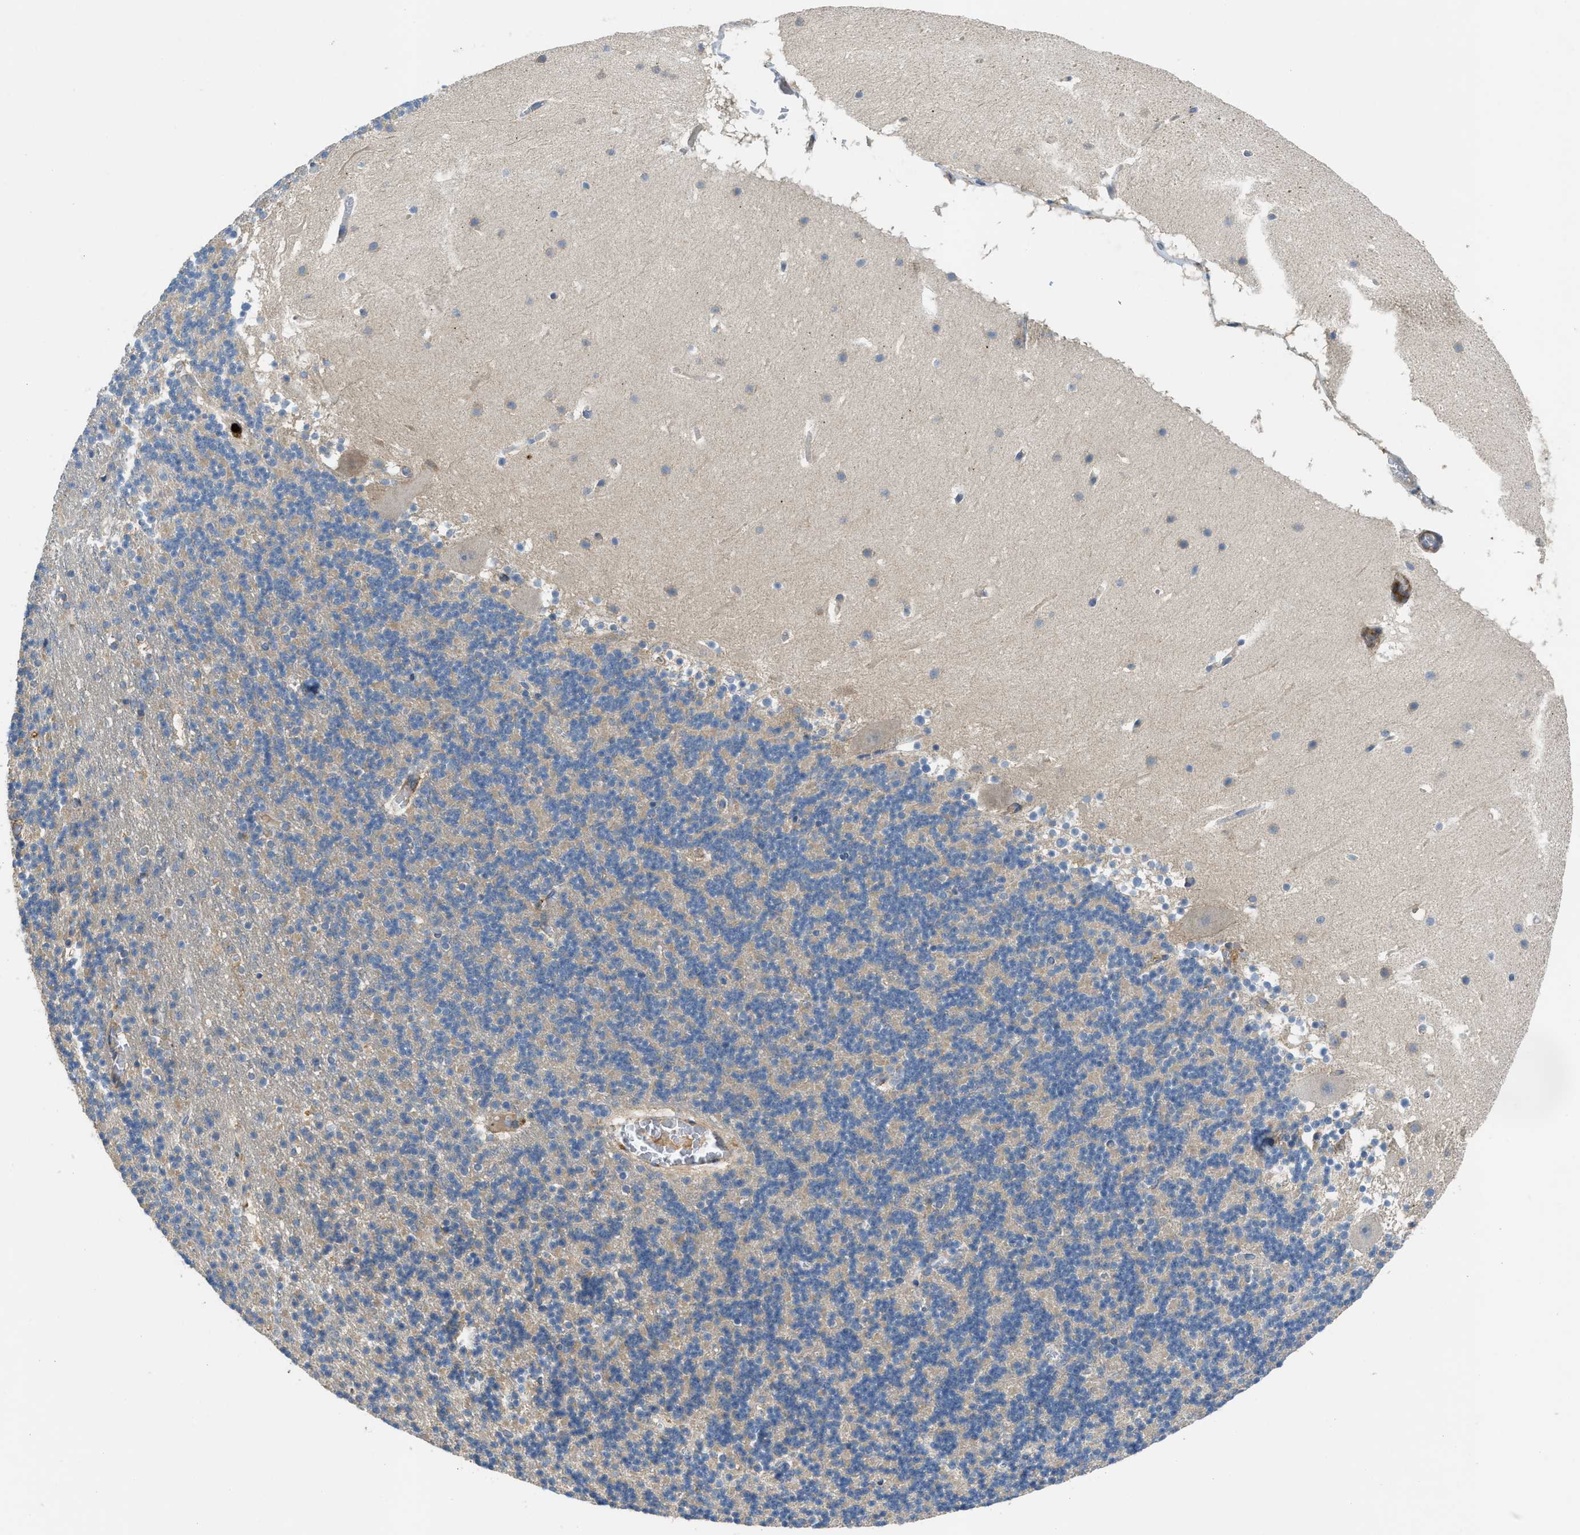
{"staining": {"intensity": "negative", "quantity": "none", "location": "none"}, "tissue": "cerebellum", "cell_type": "Cells in granular layer", "image_type": "normal", "snomed": [{"axis": "morphology", "description": "Normal tissue, NOS"}, {"axis": "topography", "description": "Cerebellum"}], "caption": "Immunohistochemistry histopathology image of normal cerebellum: cerebellum stained with DAB (3,3'-diaminobenzidine) shows no significant protein positivity in cells in granular layer.", "gene": "TMEM68", "patient": {"sex": "male", "age": 45}}